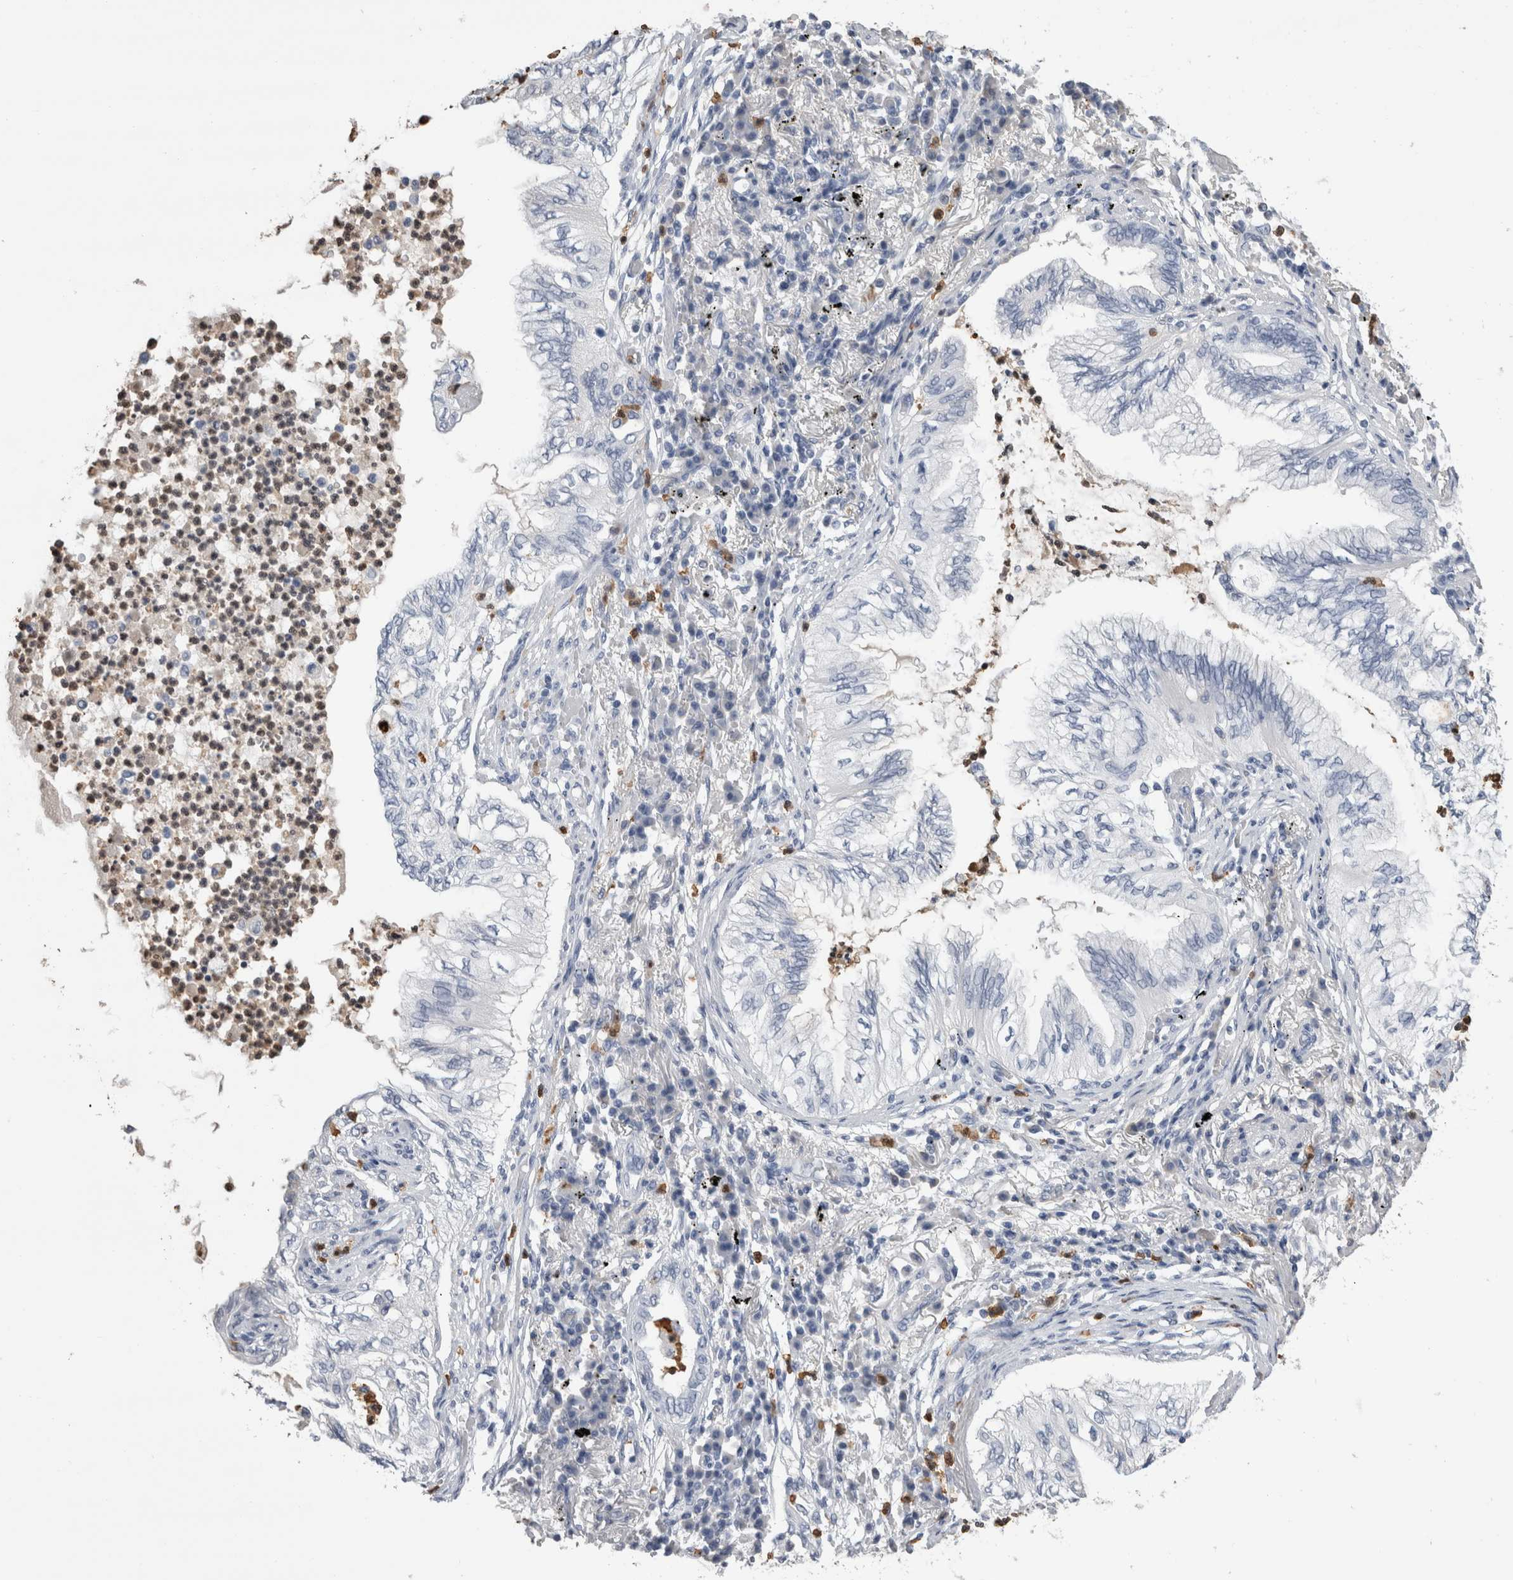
{"staining": {"intensity": "negative", "quantity": "none", "location": "none"}, "tissue": "lung cancer", "cell_type": "Tumor cells", "image_type": "cancer", "snomed": [{"axis": "morphology", "description": "Normal tissue, NOS"}, {"axis": "morphology", "description": "Adenocarcinoma, NOS"}, {"axis": "topography", "description": "Bronchus"}, {"axis": "topography", "description": "Lung"}], "caption": "Lung adenocarcinoma was stained to show a protein in brown. There is no significant expression in tumor cells. (DAB (3,3'-diaminobenzidine) IHC with hematoxylin counter stain).", "gene": "S100A12", "patient": {"sex": "female", "age": 70}}